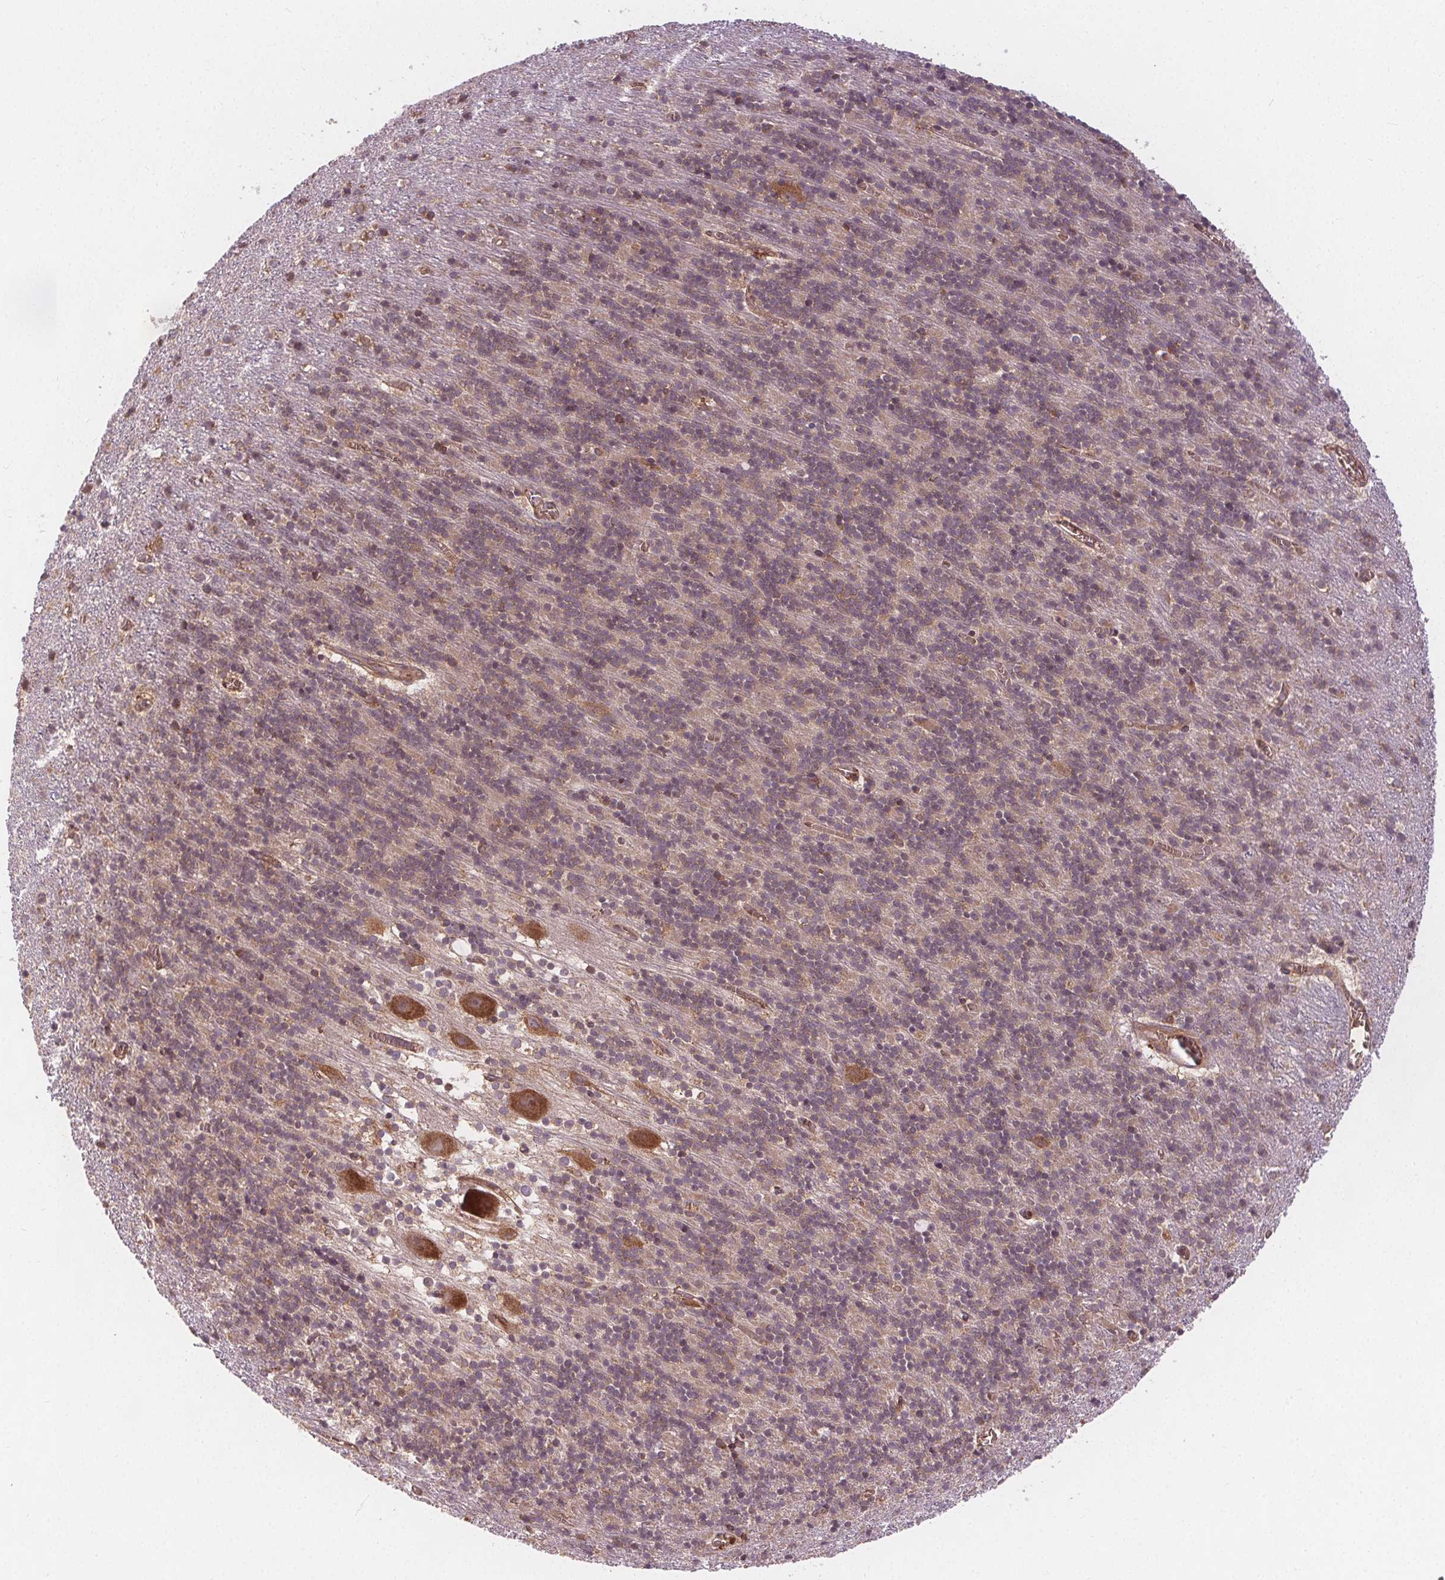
{"staining": {"intensity": "weak", "quantity": ">75%", "location": "cytoplasmic/membranous"}, "tissue": "cerebellum", "cell_type": "Cells in granular layer", "image_type": "normal", "snomed": [{"axis": "morphology", "description": "Normal tissue, NOS"}, {"axis": "topography", "description": "Cerebellum"}], "caption": "About >75% of cells in granular layer in benign cerebellum exhibit weak cytoplasmic/membranous protein positivity as visualized by brown immunohistochemical staining.", "gene": "EIF3D", "patient": {"sex": "male", "age": 70}}